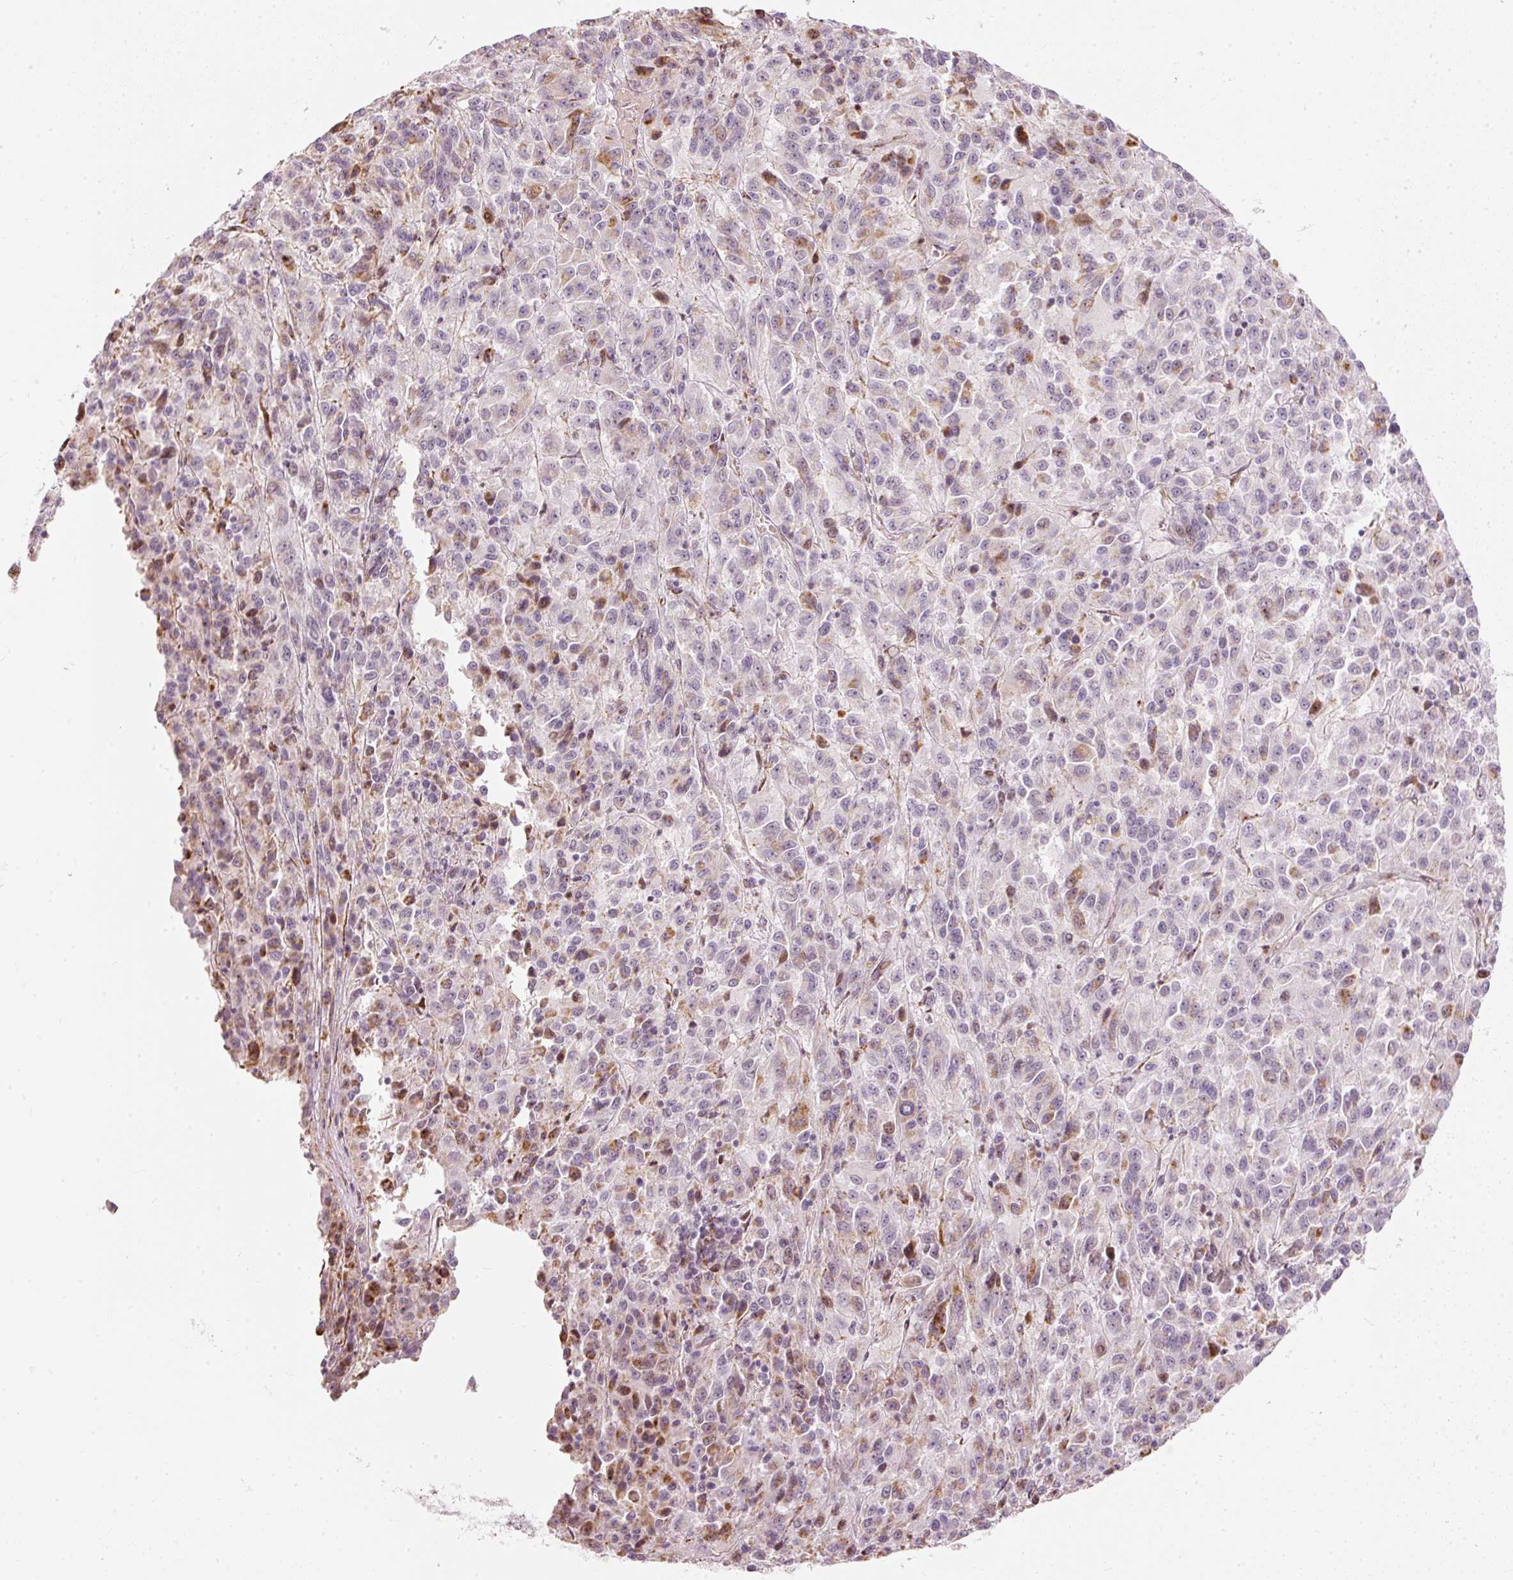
{"staining": {"intensity": "moderate", "quantity": "<25%", "location": "cytoplasmic/membranous"}, "tissue": "melanoma", "cell_type": "Tumor cells", "image_type": "cancer", "snomed": [{"axis": "morphology", "description": "Malignant melanoma, Metastatic site"}, {"axis": "topography", "description": "Lung"}], "caption": "IHC of human malignant melanoma (metastatic site) demonstrates low levels of moderate cytoplasmic/membranous expression in approximately <25% of tumor cells.", "gene": "RNF39", "patient": {"sex": "male", "age": 64}}